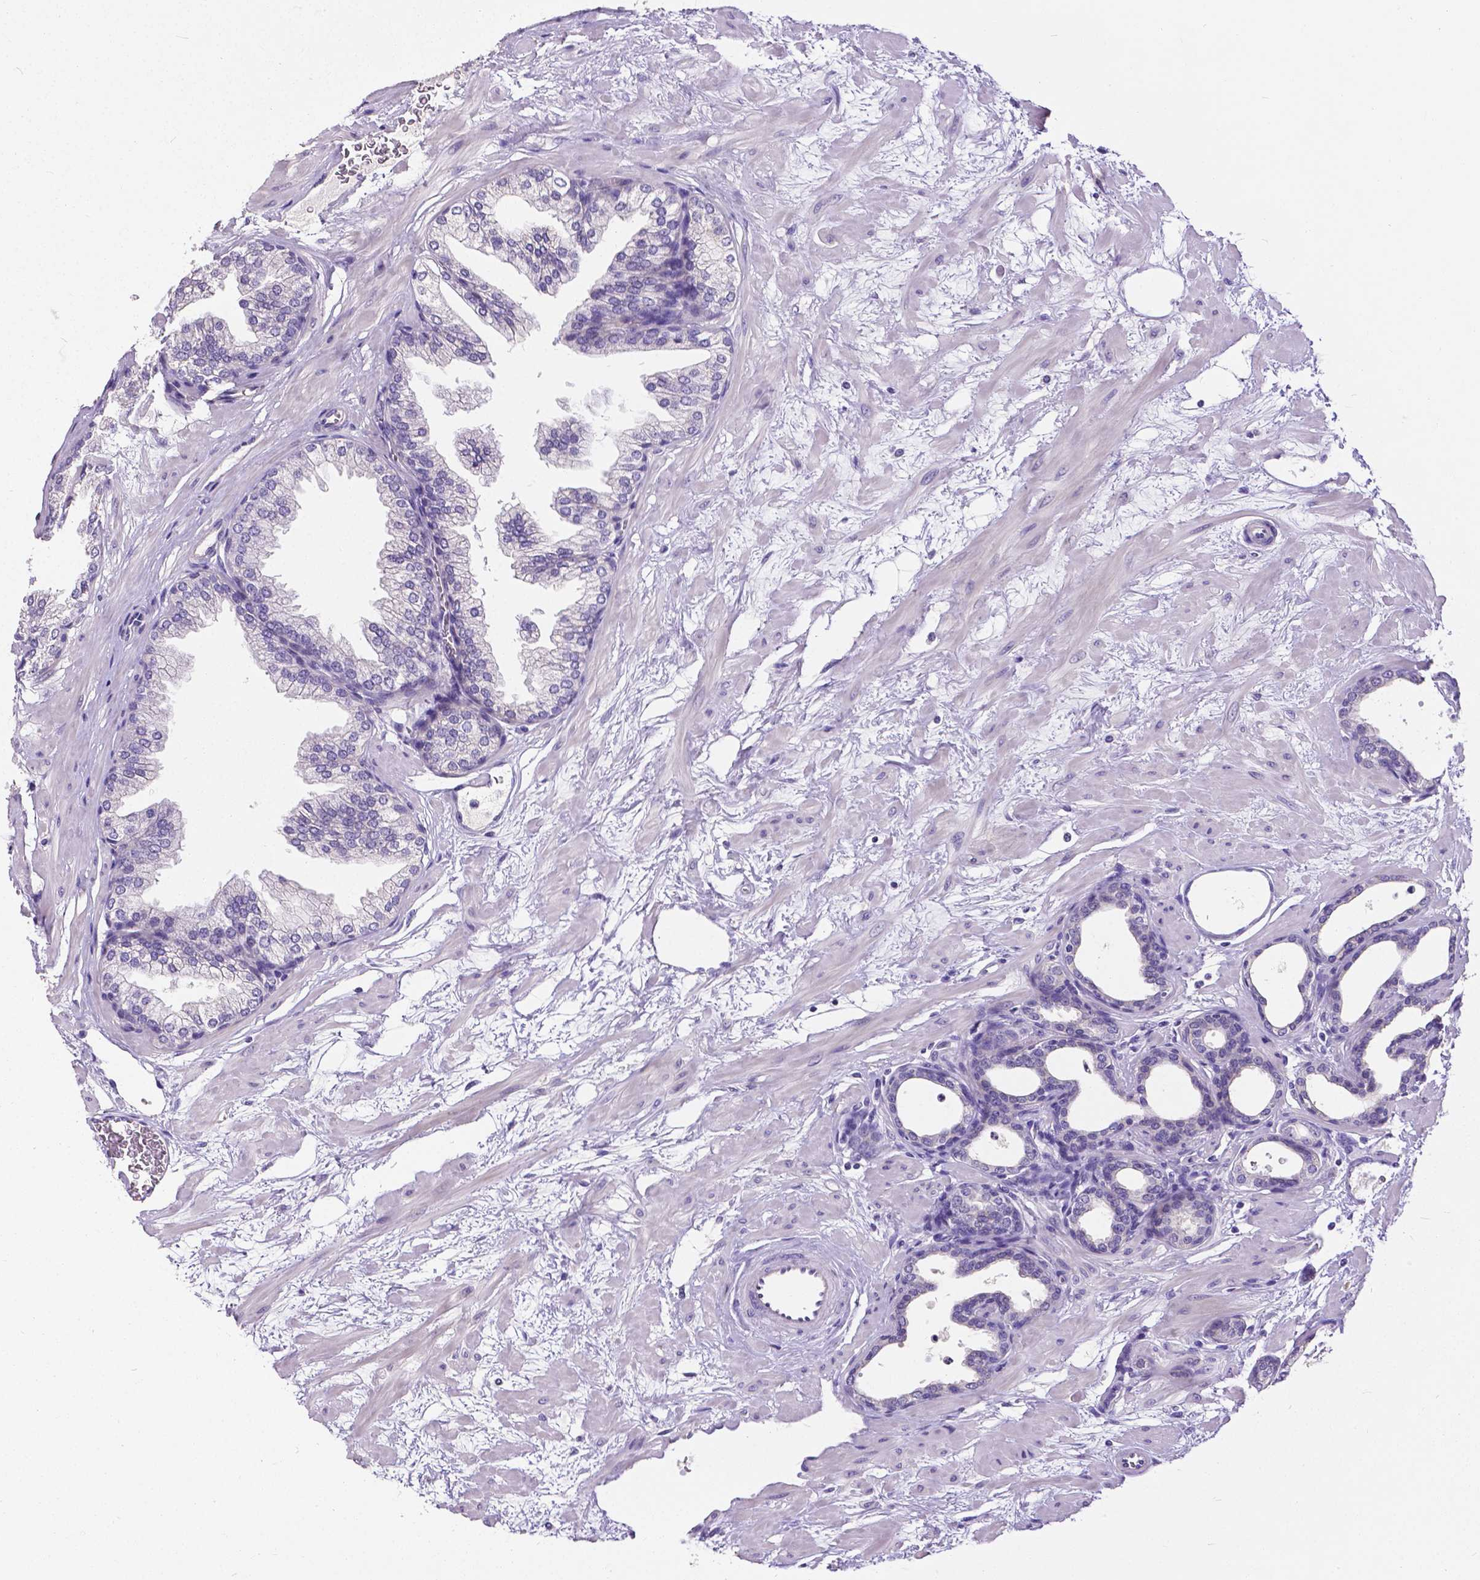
{"staining": {"intensity": "negative", "quantity": "none", "location": "none"}, "tissue": "prostate", "cell_type": "Glandular cells", "image_type": "normal", "snomed": [{"axis": "morphology", "description": "Normal tissue, NOS"}, {"axis": "topography", "description": "Prostate"}], "caption": "Immunohistochemical staining of benign prostate shows no significant expression in glandular cells.", "gene": "OCLN", "patient": {"sex": "male", "age": 37}}